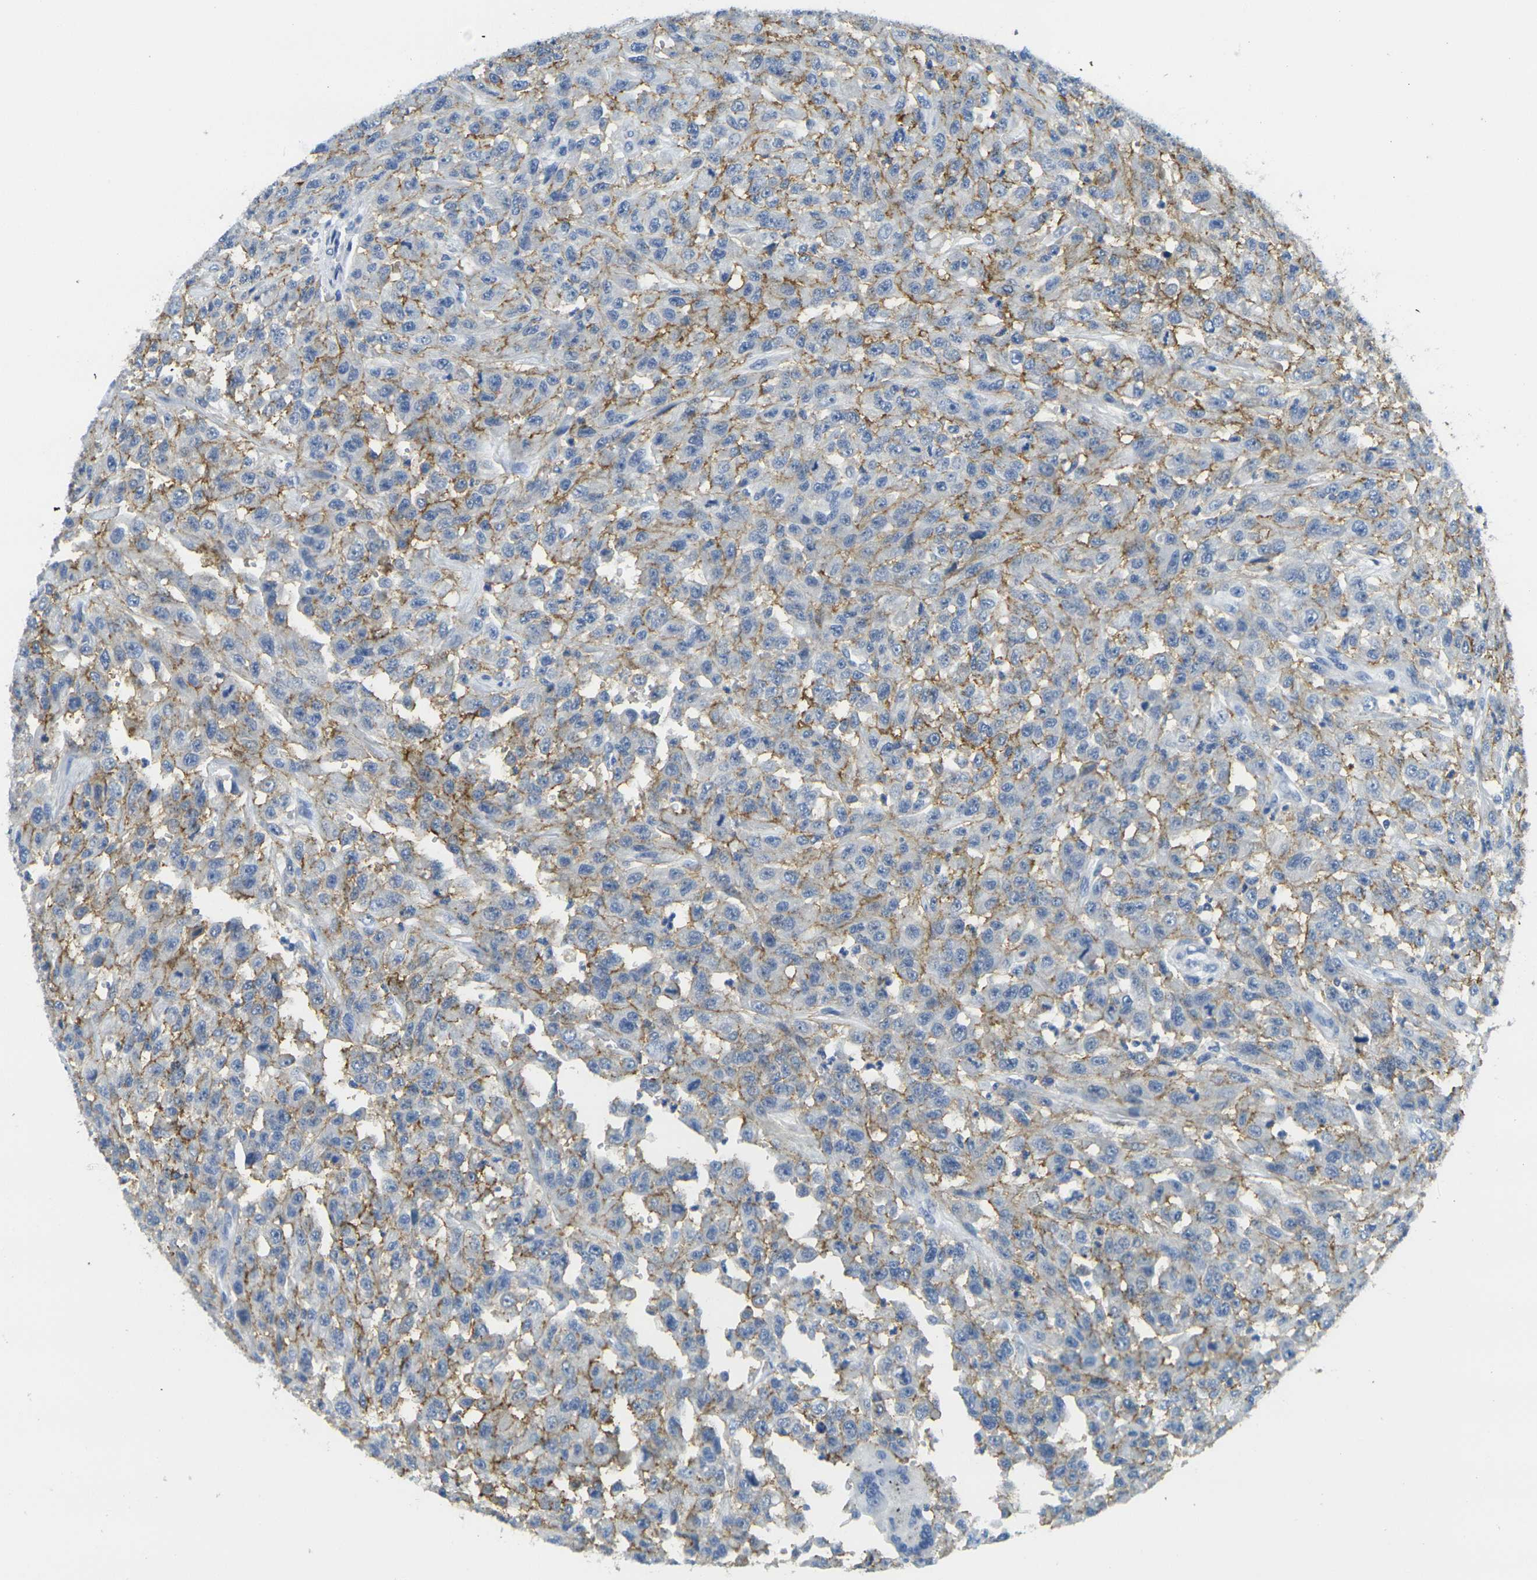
{"staining": {"intensity": "moderate", "quantity": "25%-75%", "location": "cytoplasmic/membranous"}, "tissue": "urothelial cancer", "cell_type": "Tumor cells", "image_type": "cancer", "snomed": [{"axis": "morphology", "description": "Urothelial carcinoma, High grade"}, {"axis": "topography", "description": "Urinary bladder"}], "caption": "This is an image of immunohistochemistry (IHC) staining of urothelial cancer, which shows moderate positivity in the cytoplasmic/membranous of tumor cells.", "gene": "FAM3D", "patient": {"sex": "male", "age": 46}}